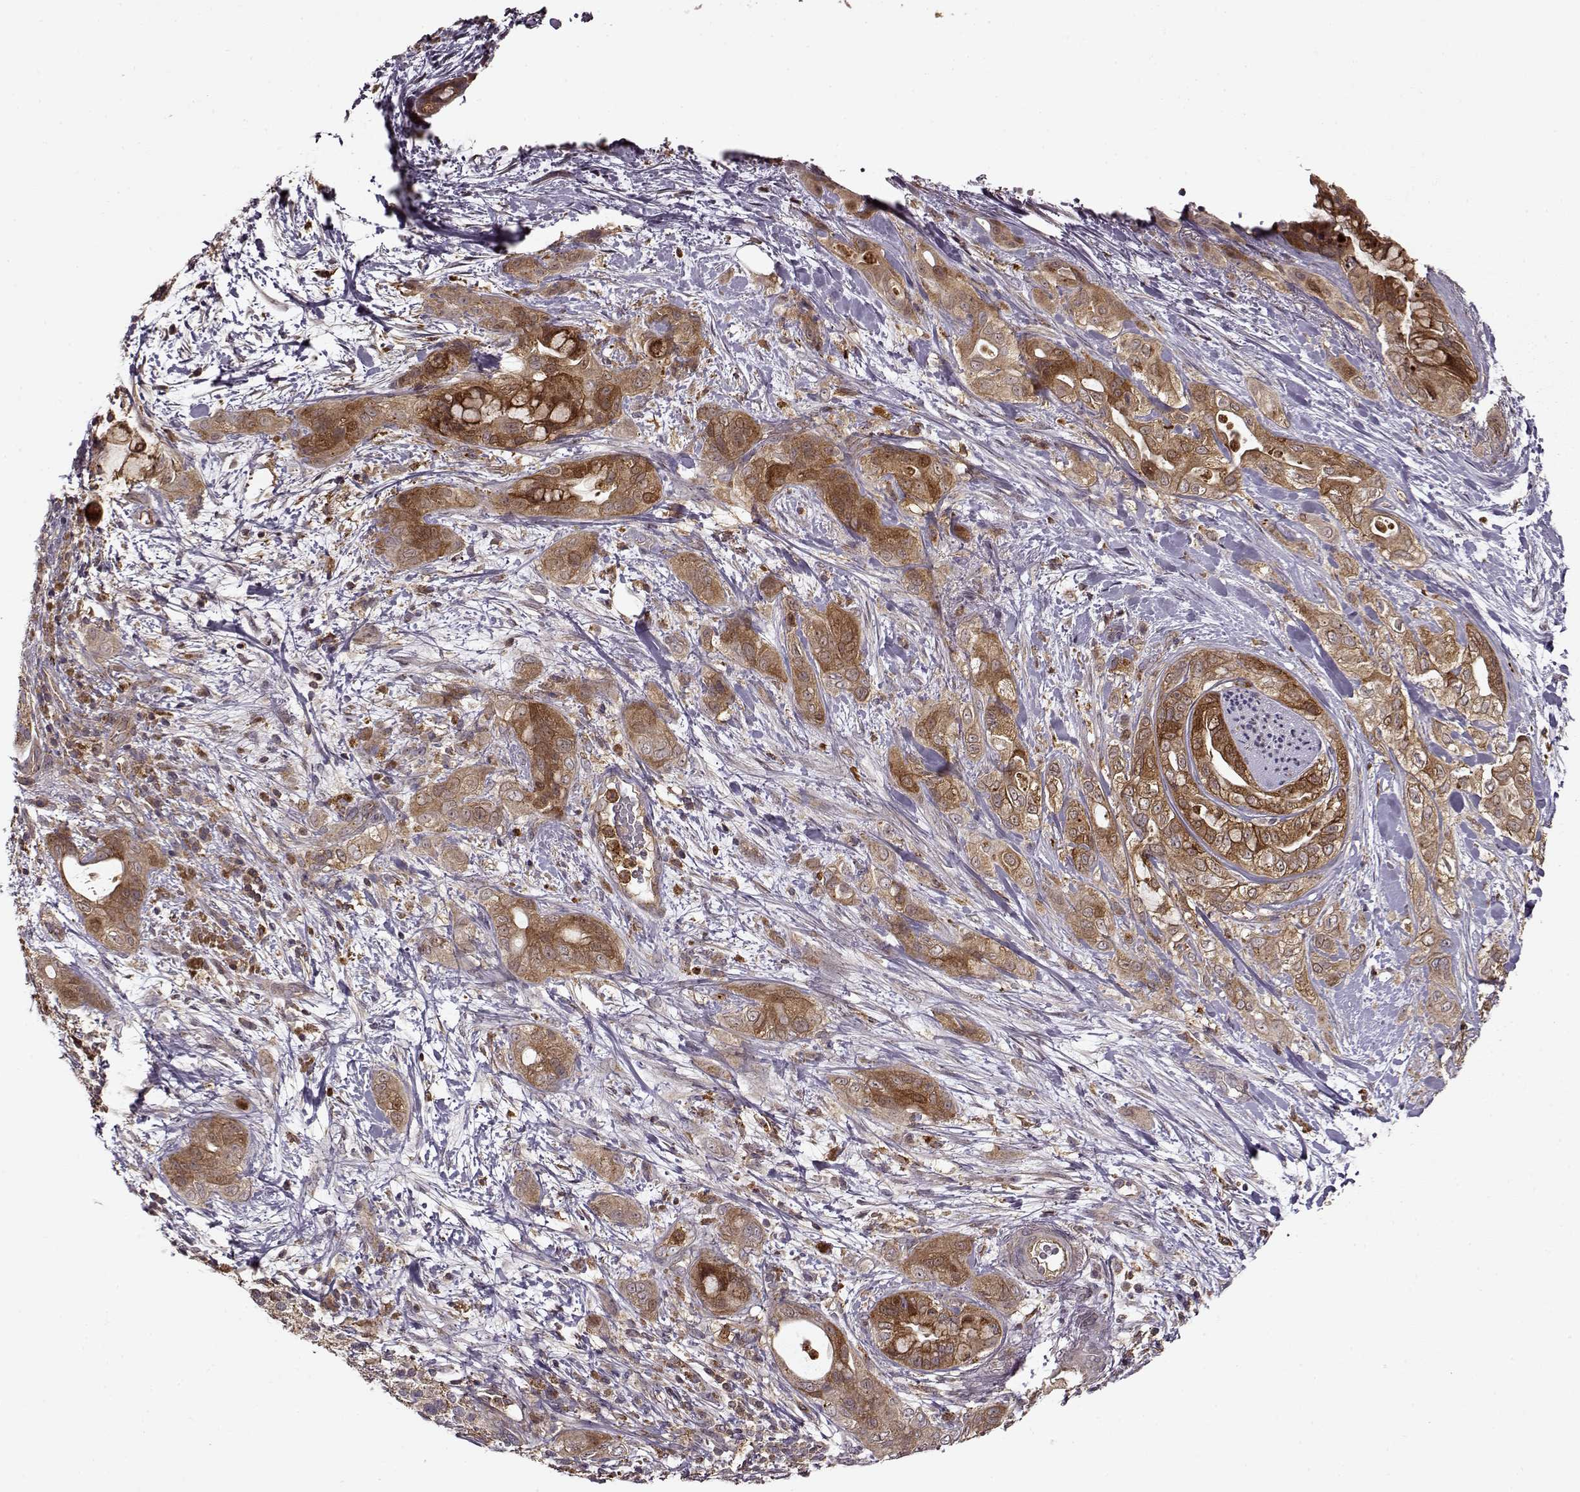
{"staining": {"intensity": "moderate", "quantity": ">75%", "location": "cytoplasmic/membranous"}, "tissue": "pancreatic cancer", "cell_type": "Tumor cells", "image_type": "cancer", "snomed": [{"axis": "morphology", "description": "Adenocarcinoma, NOS"}, {"axis": "topography", "description": "Pancreas"}], "caption": "Pancreatic cancer tissue exhibits moderate cytoplasmic/membranous staining in approximately >75% of tumor cells", "gene": "IFRD2", "patient": {"sex": "male", "age": 71}}